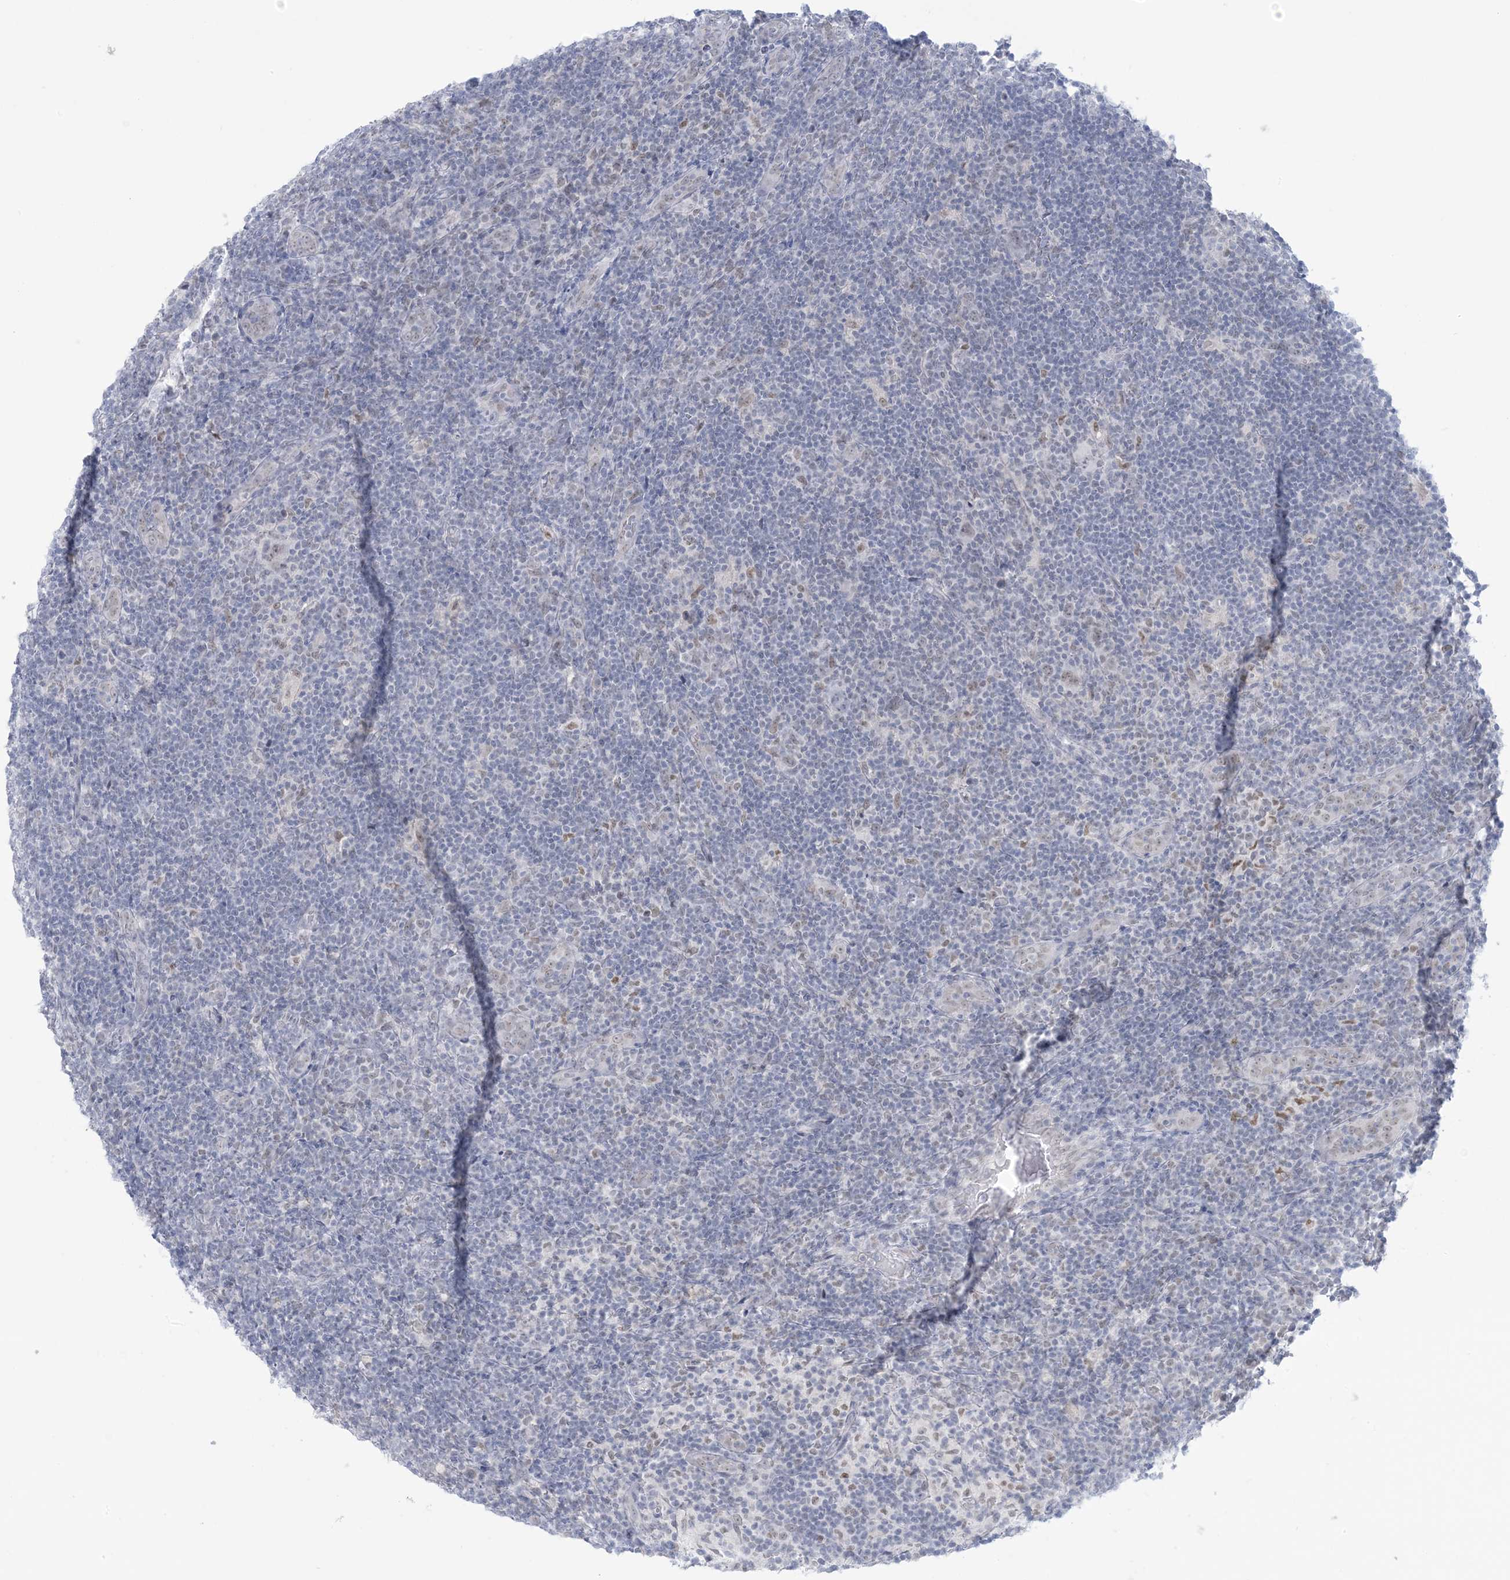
{"staining": {"intensity": "weak", "quantity": "<25%", "location": "nuclear"}, "tissue": "lymphoma", "cell_type": "Tumor cells", "image_type": "cancer", "snomed": [{"axis": "morphology", "description": "Hodgkin's disease, NOS"}, {"axis": "topography", "description": "Lymph node"}], "caption": "Micrograph shows no protein staining in tumor cells of lymphoma tissue. (Stains: DAB (3,3'-diaminobenzidine) immunohistochemistry with hematoxylin counter stain, Microscopy: brightfield microscopy at high magnification).", "gene": "HOMEZ", "patient": {"sex": "female", "age": 57}}